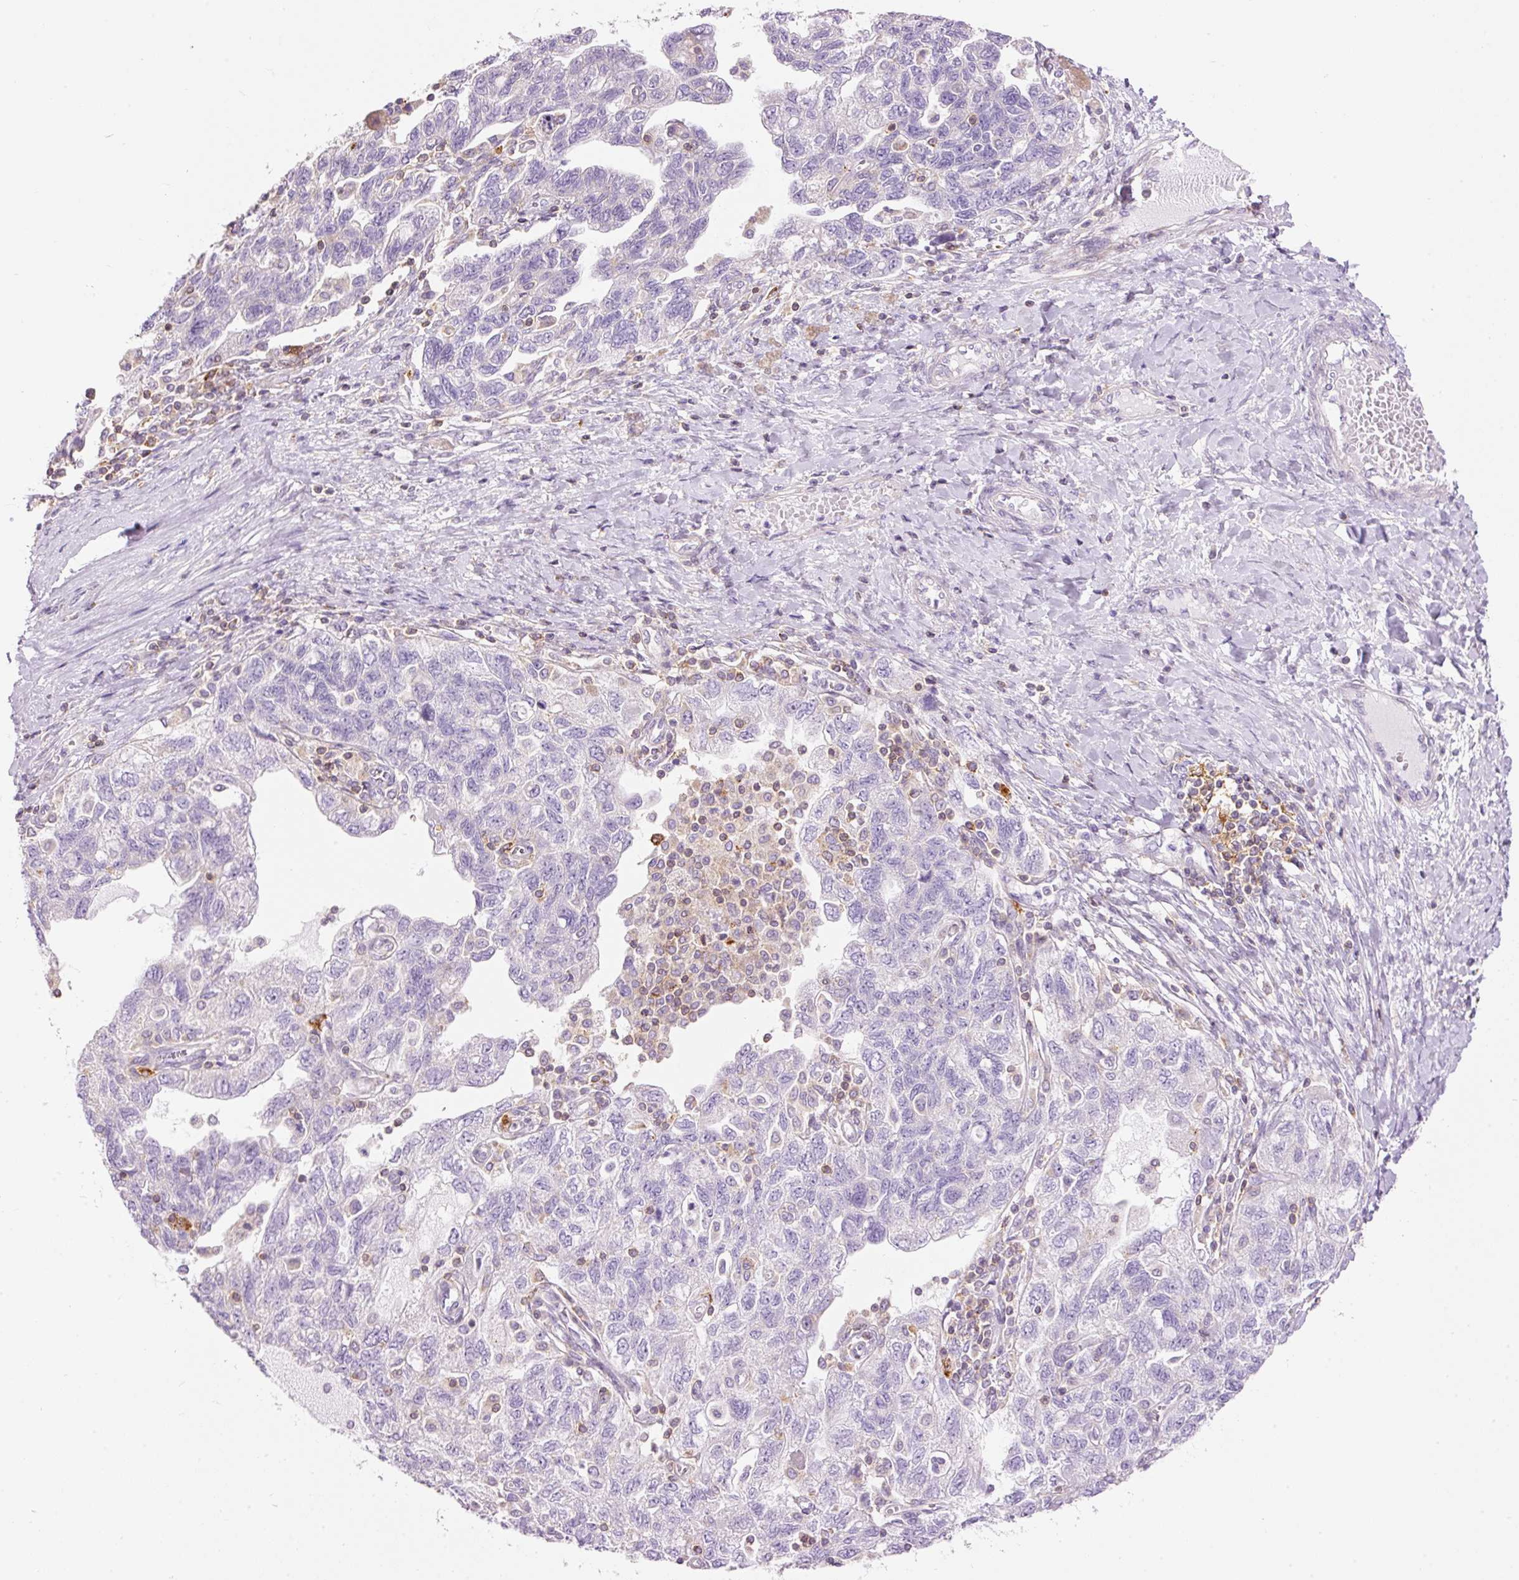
{"staining": {"intensity": "negative", "quantity": "none", "location": "none"}, "tissue": "ovarian cancer", "cell_type": "Tumor cells", "image_type": "cancer", "snomed": [{"axis": "morphology", "description": "Carcinoma, NOS"}, {"axis": "morphology", "description": "Cystadenocarcinoma, serous, NOS"}, {"axis": "topography", "description": "Ovary"}], "caption": "The image displays no significant staining in tumor cells of serous cystadenocarcinoma (ovarian).", "gene": "DOK6", "patient": {"sex": "female", "age": 69}}